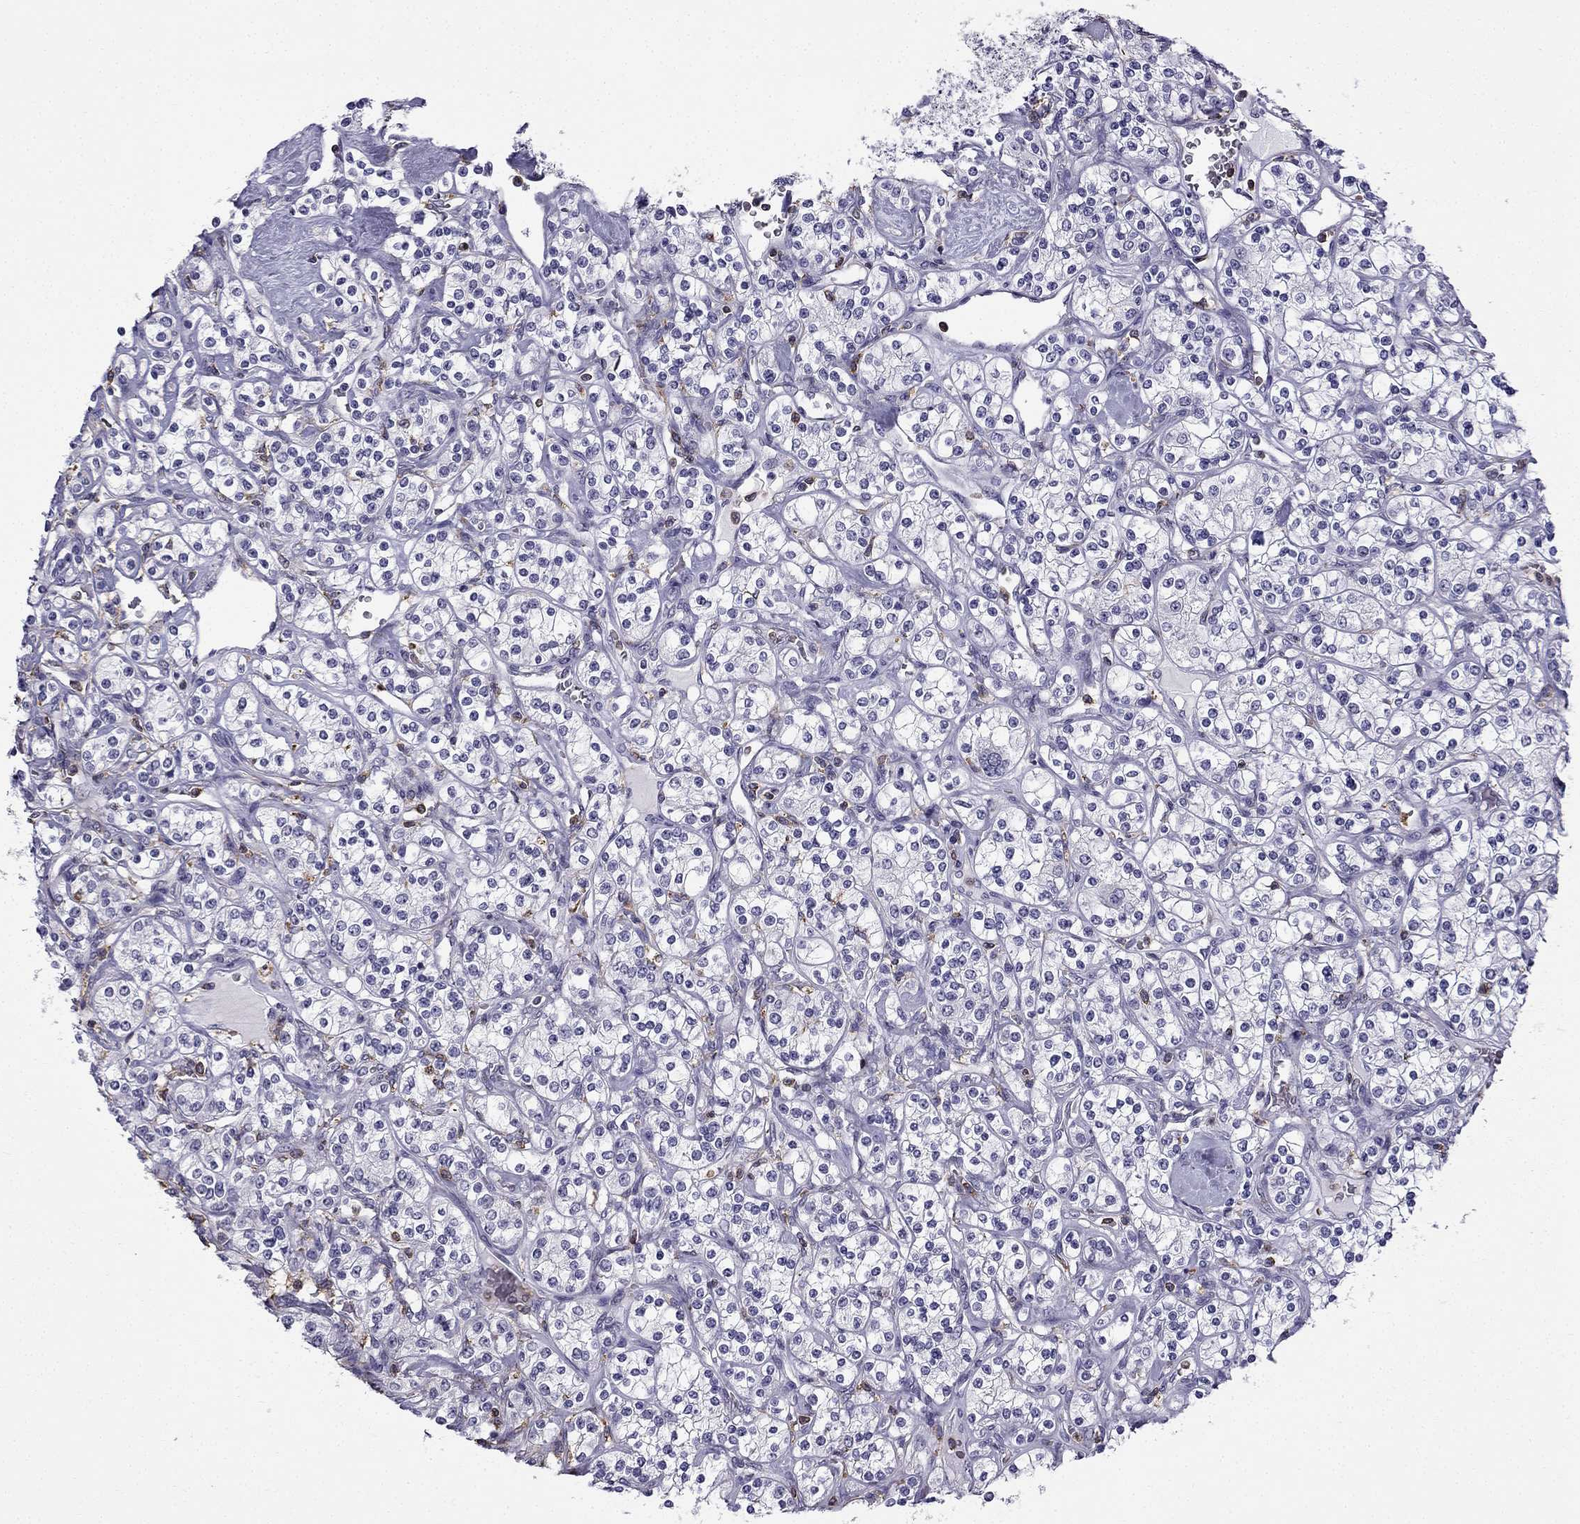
{"staining": {"intensity": "negative", "quantity": "none", "location": "none"}, "tissue": "renal cancer", "cell_type": "Tumor cells", "image_type": "cancer", "snomed": [{"axis": "morphology", "description": "Adenocarcinoma, NOS"}, {"axis": "topography", "description": "Kidney"}], "caption": "Tumor cells are negative for protein expression in human adenocarcinoma (renal).", "gene": "CCK", "patient": {"sex": "male", "age": 77}}